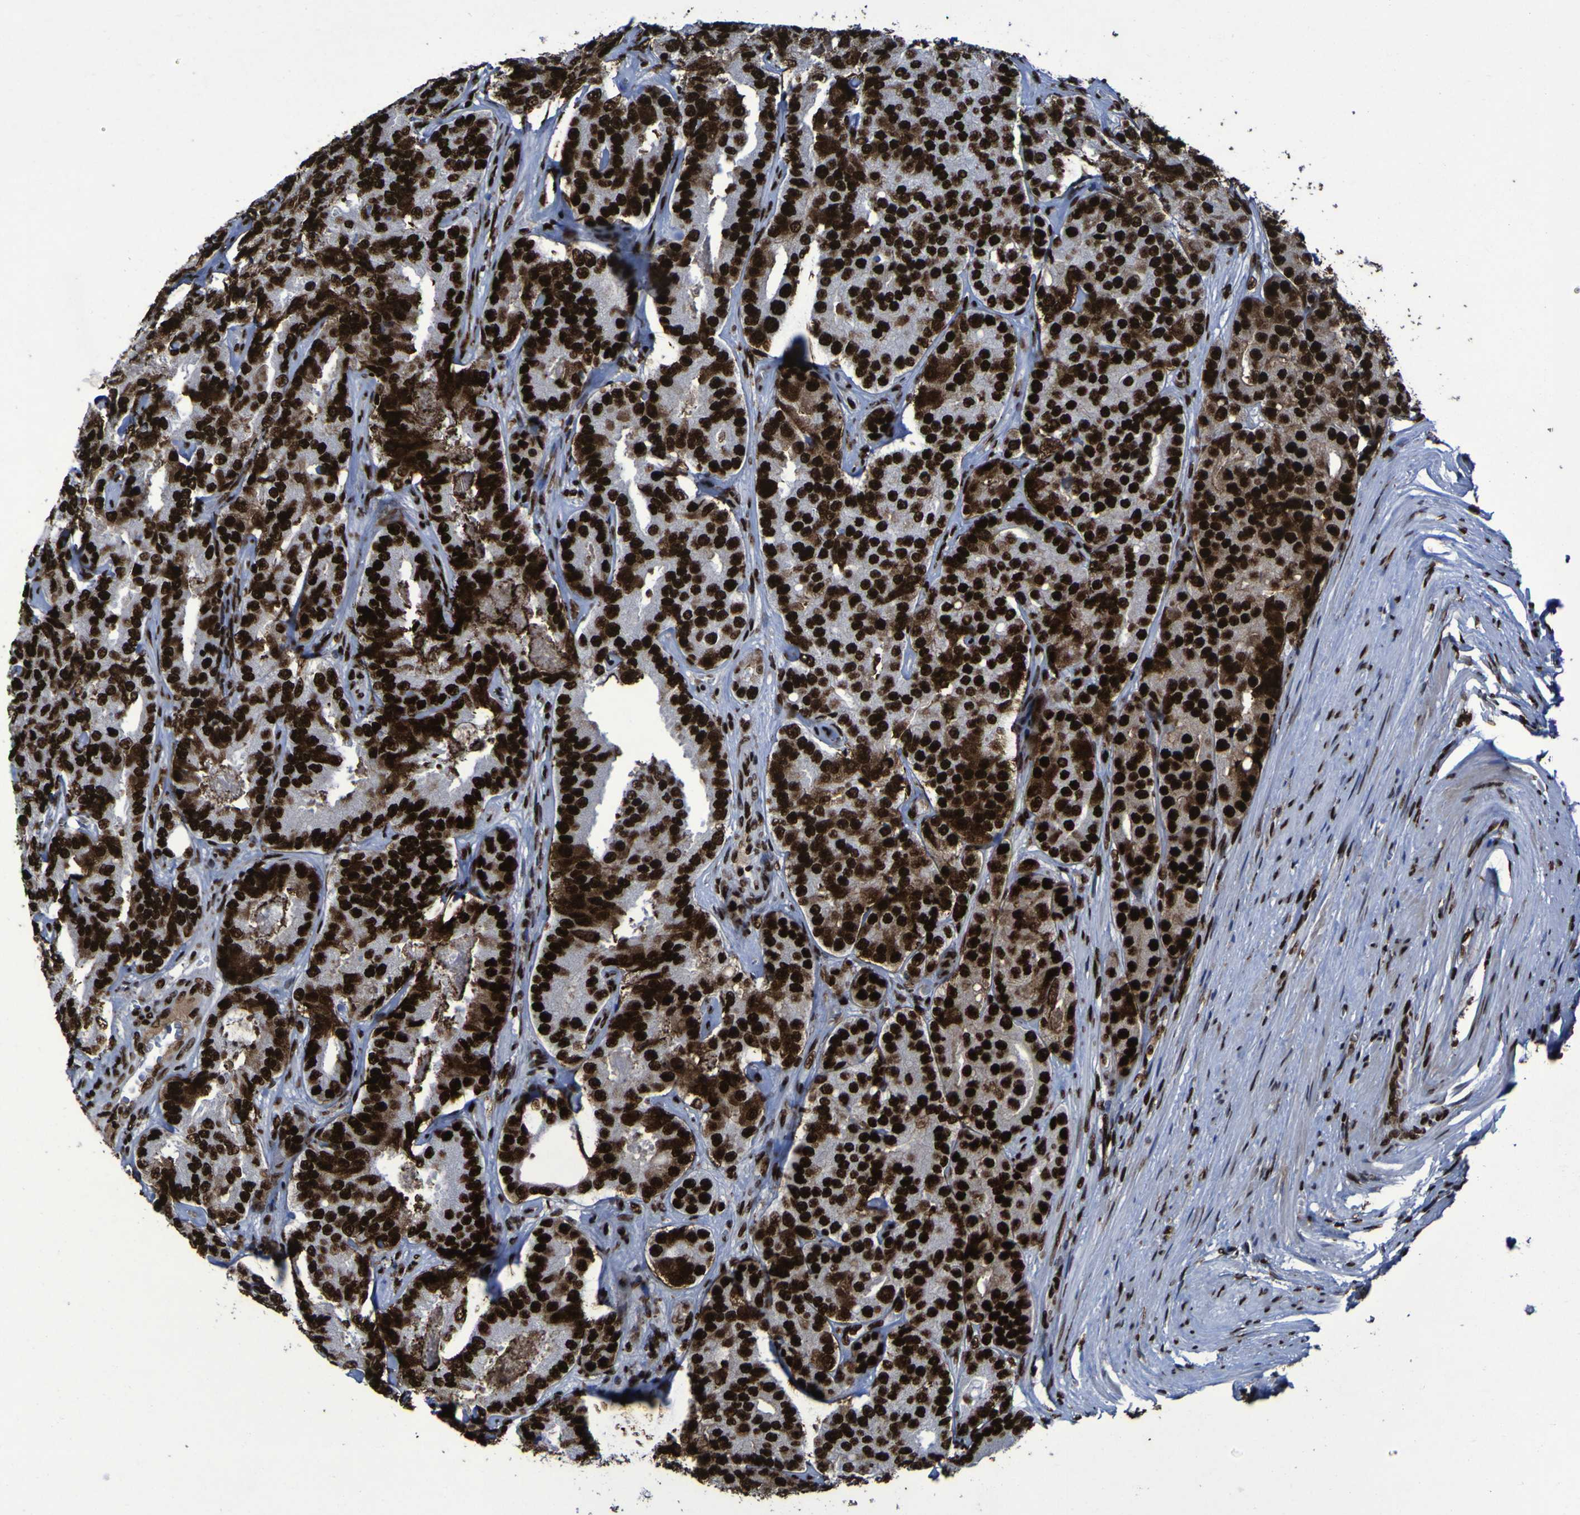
{"staining": {"intensity": "strong", "quantity": ">75%", "location": "nuclear"}, "tissue": "prostate cancer", "cell_type": "Tumor cells", "image_type": "cancer", "snomed": [{"axis": "morphology", "description": "Adenocarcinoma, High grade"}, {"axis": "topography", "description": "Prostate"}], "caption": "High-grade adenocarcinoma (prostate) stained with DAB immunohistochemistry (IHC) displays high levels of strong nuclear expression in about >75% of tumor cells.", "gene": "NPM1", "patient": {"sex": "male", "age": 65}}